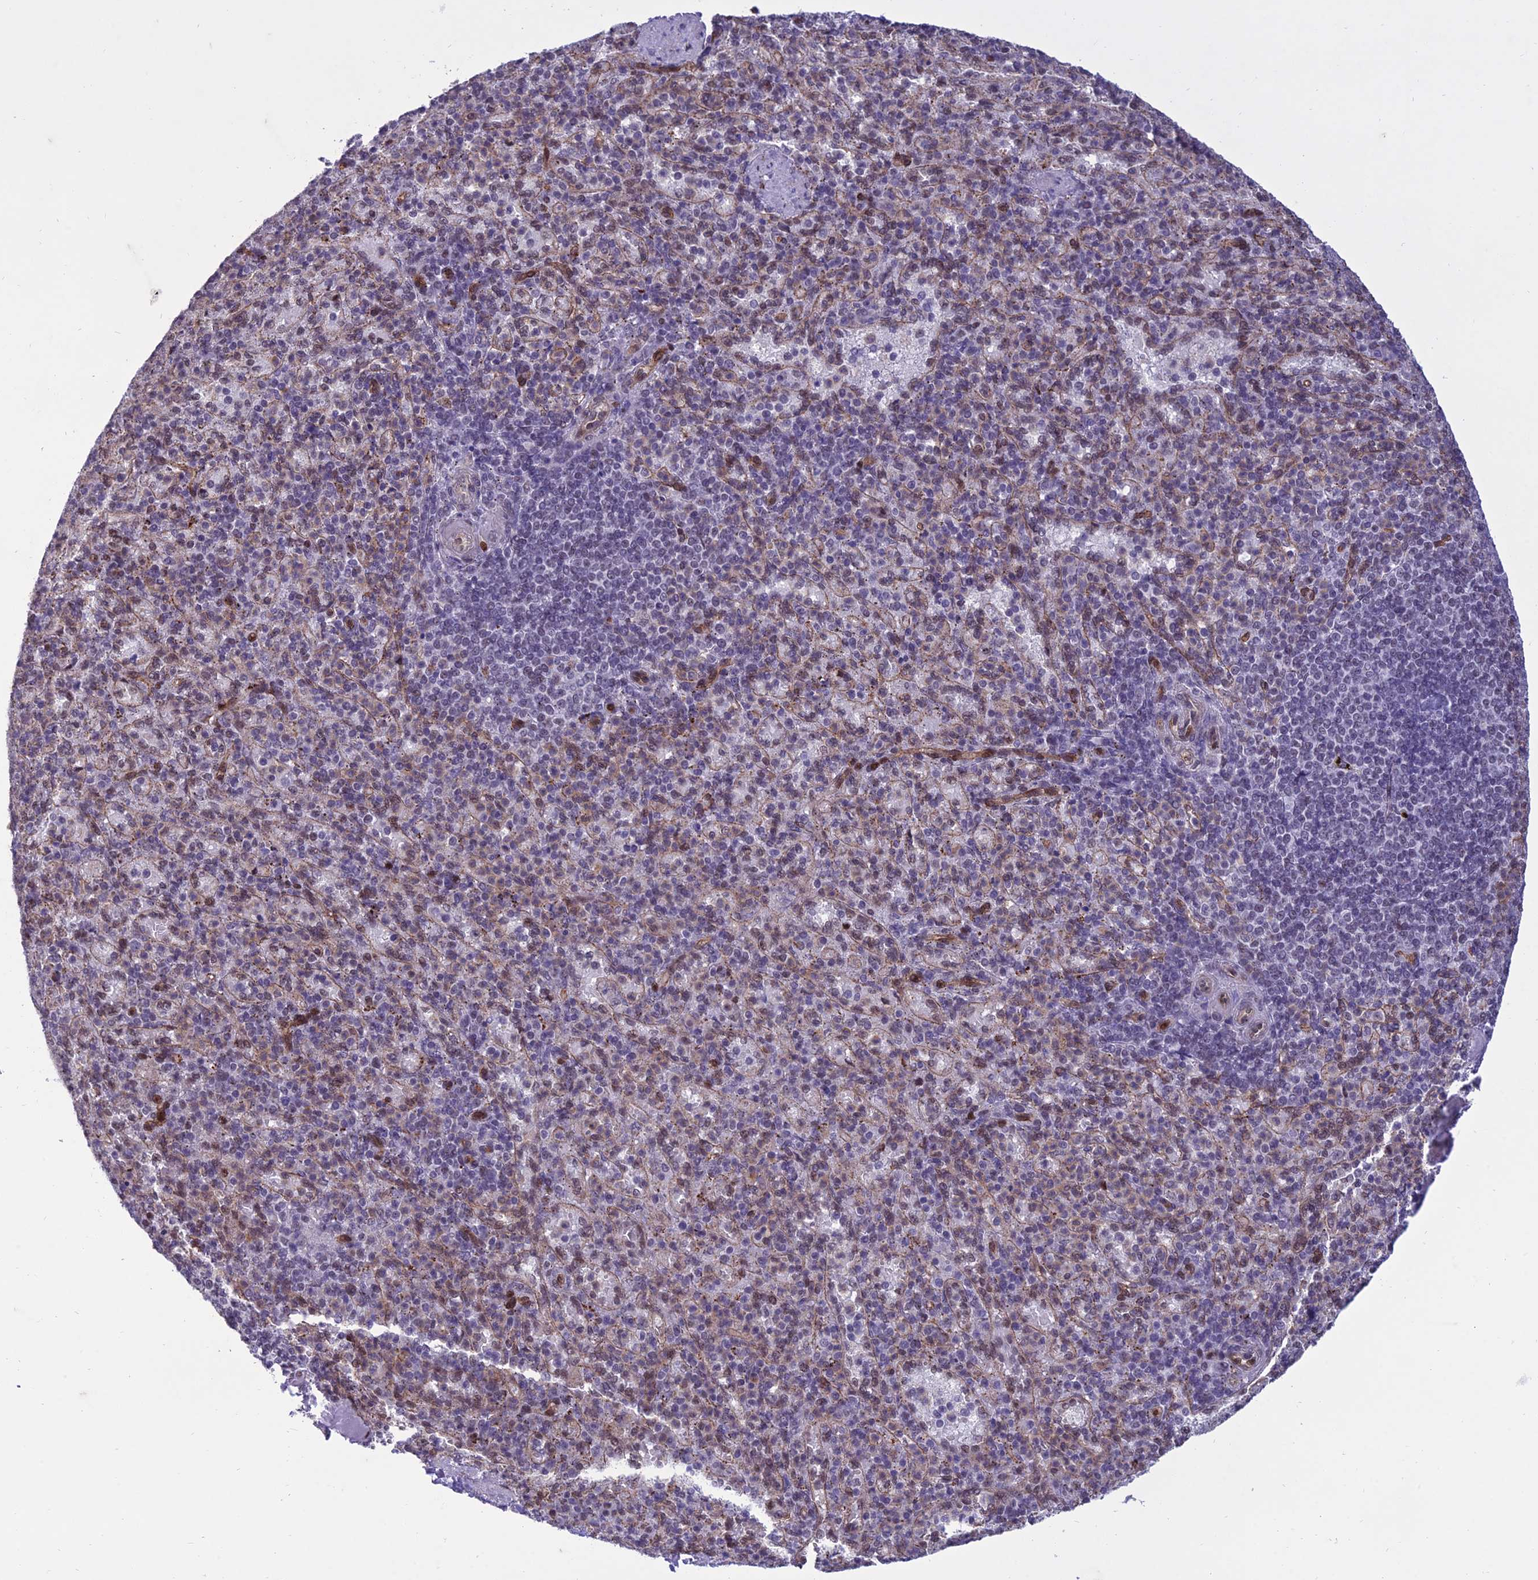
{"staining": {"intensity": "negative", "quantity": "none", "location": "none"}, "tissue": "spleen", "cell_type": "Cells in red pulp", "image_type": "normal", "snomed": [{"axis": "morphology", "description": "Normal tissue, NOS"}, {"axis": "topography", "description": "Spleen"}], "caption": "High power microscopy histopathology image of an IHC image of unremarkable spleen, revealing no significant expression in cells in red pulp. (Stains: DAB (3,3'-diaminobenzidine) immunohistochemistry (IHC) with hematoxylin counter stain, Microscopy: brightfield microscopy at high magnification).", "gene": "RANBP3", "patient": {"sex": "female", "age": 74}}